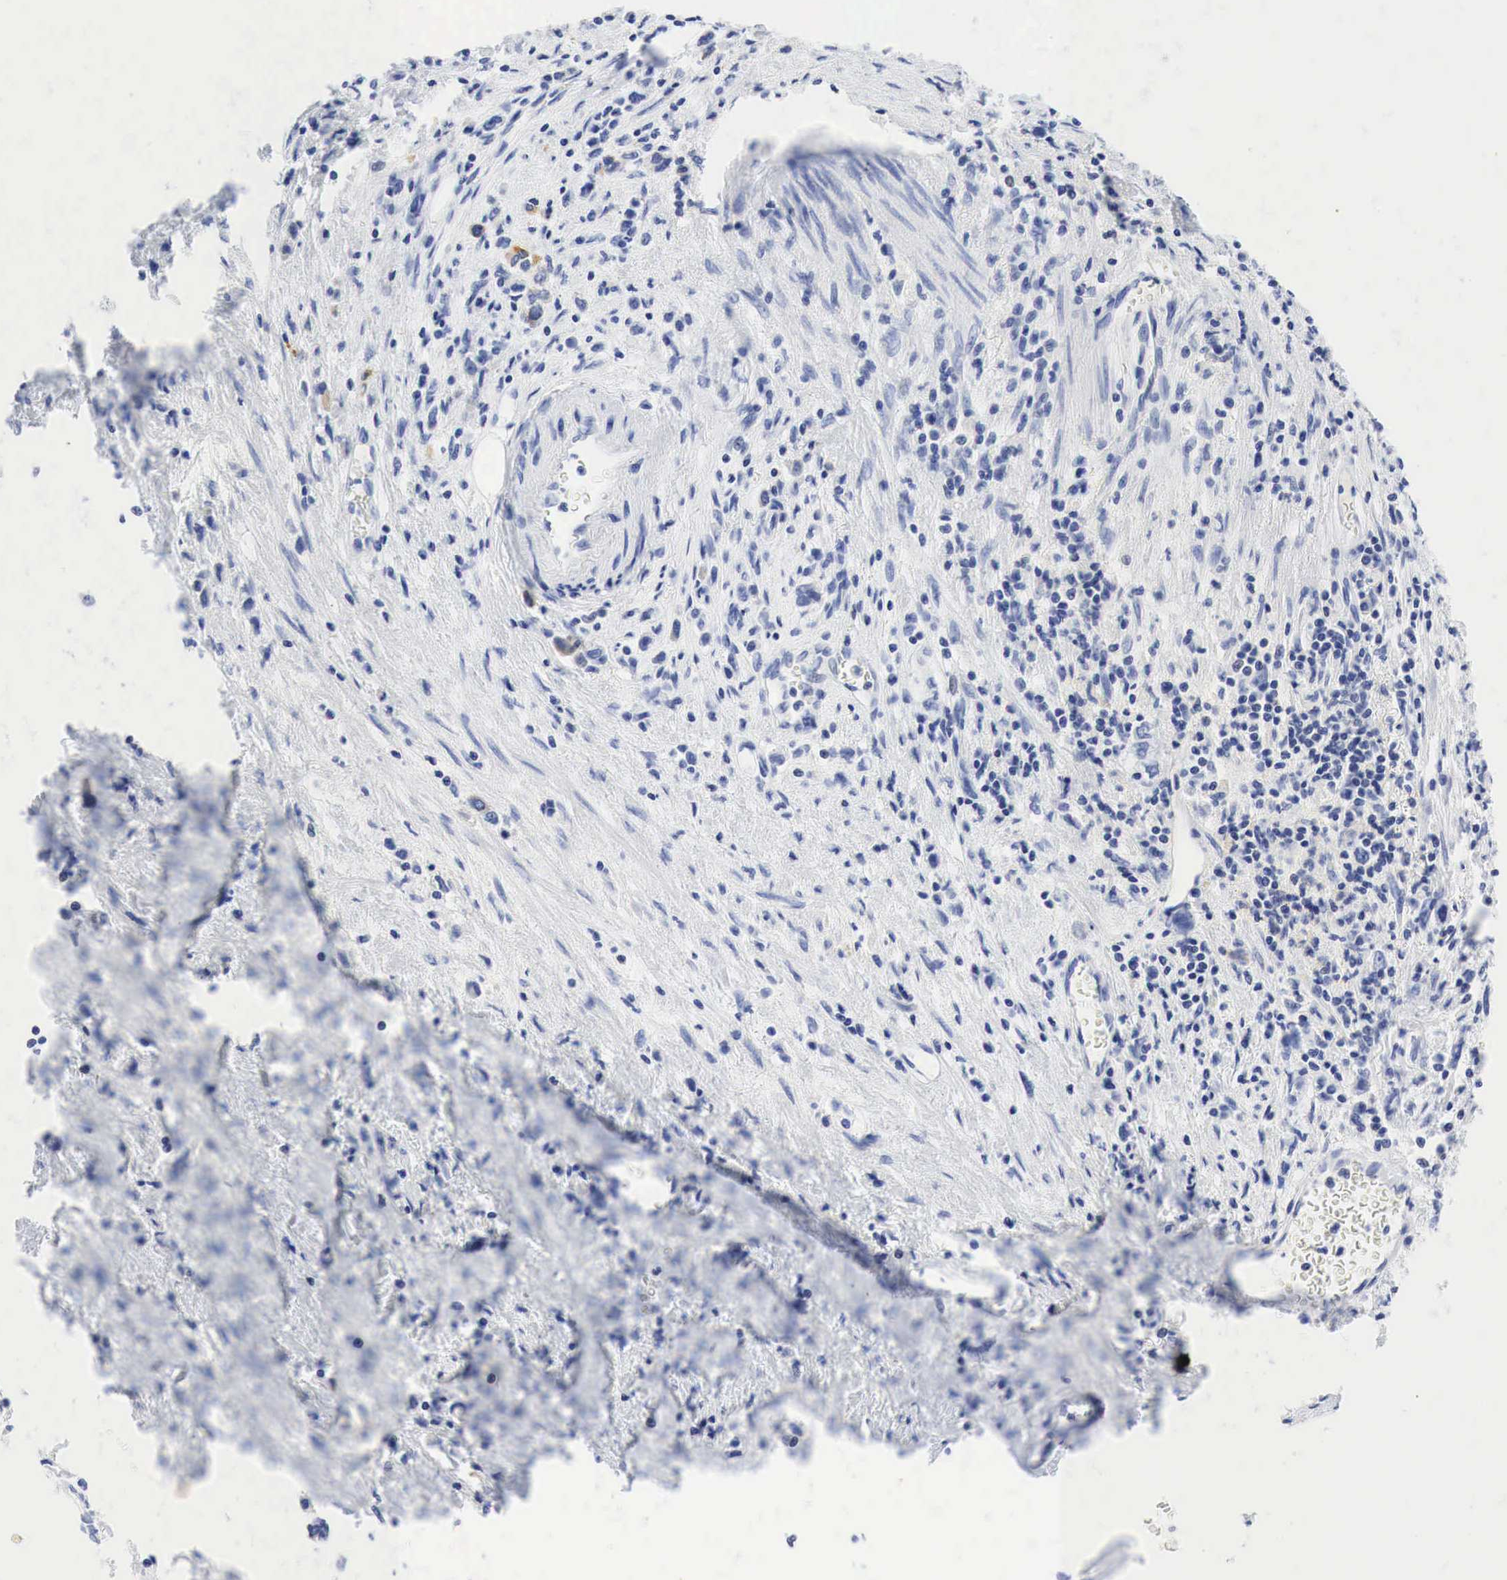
{"staining": {"intensity": "weak", "quantity": "<25%", "location": "cytoplasmic/membranous"}, "tissue": "stomach cancer", "cell_type": "Tumor cells", "image_type": "cancer", "snomed": [{"axis": "morphology", "description": "Adenocarcinoma, NOS"}, {"axis": "topography", "description": "Stomach, upper"}], "caption": "Tumor cells are negative for brown protein staining in stomach cancer (adenocarcinoma).", "gene": "INHA", "patient": {"sex": "male", "age": 76}}